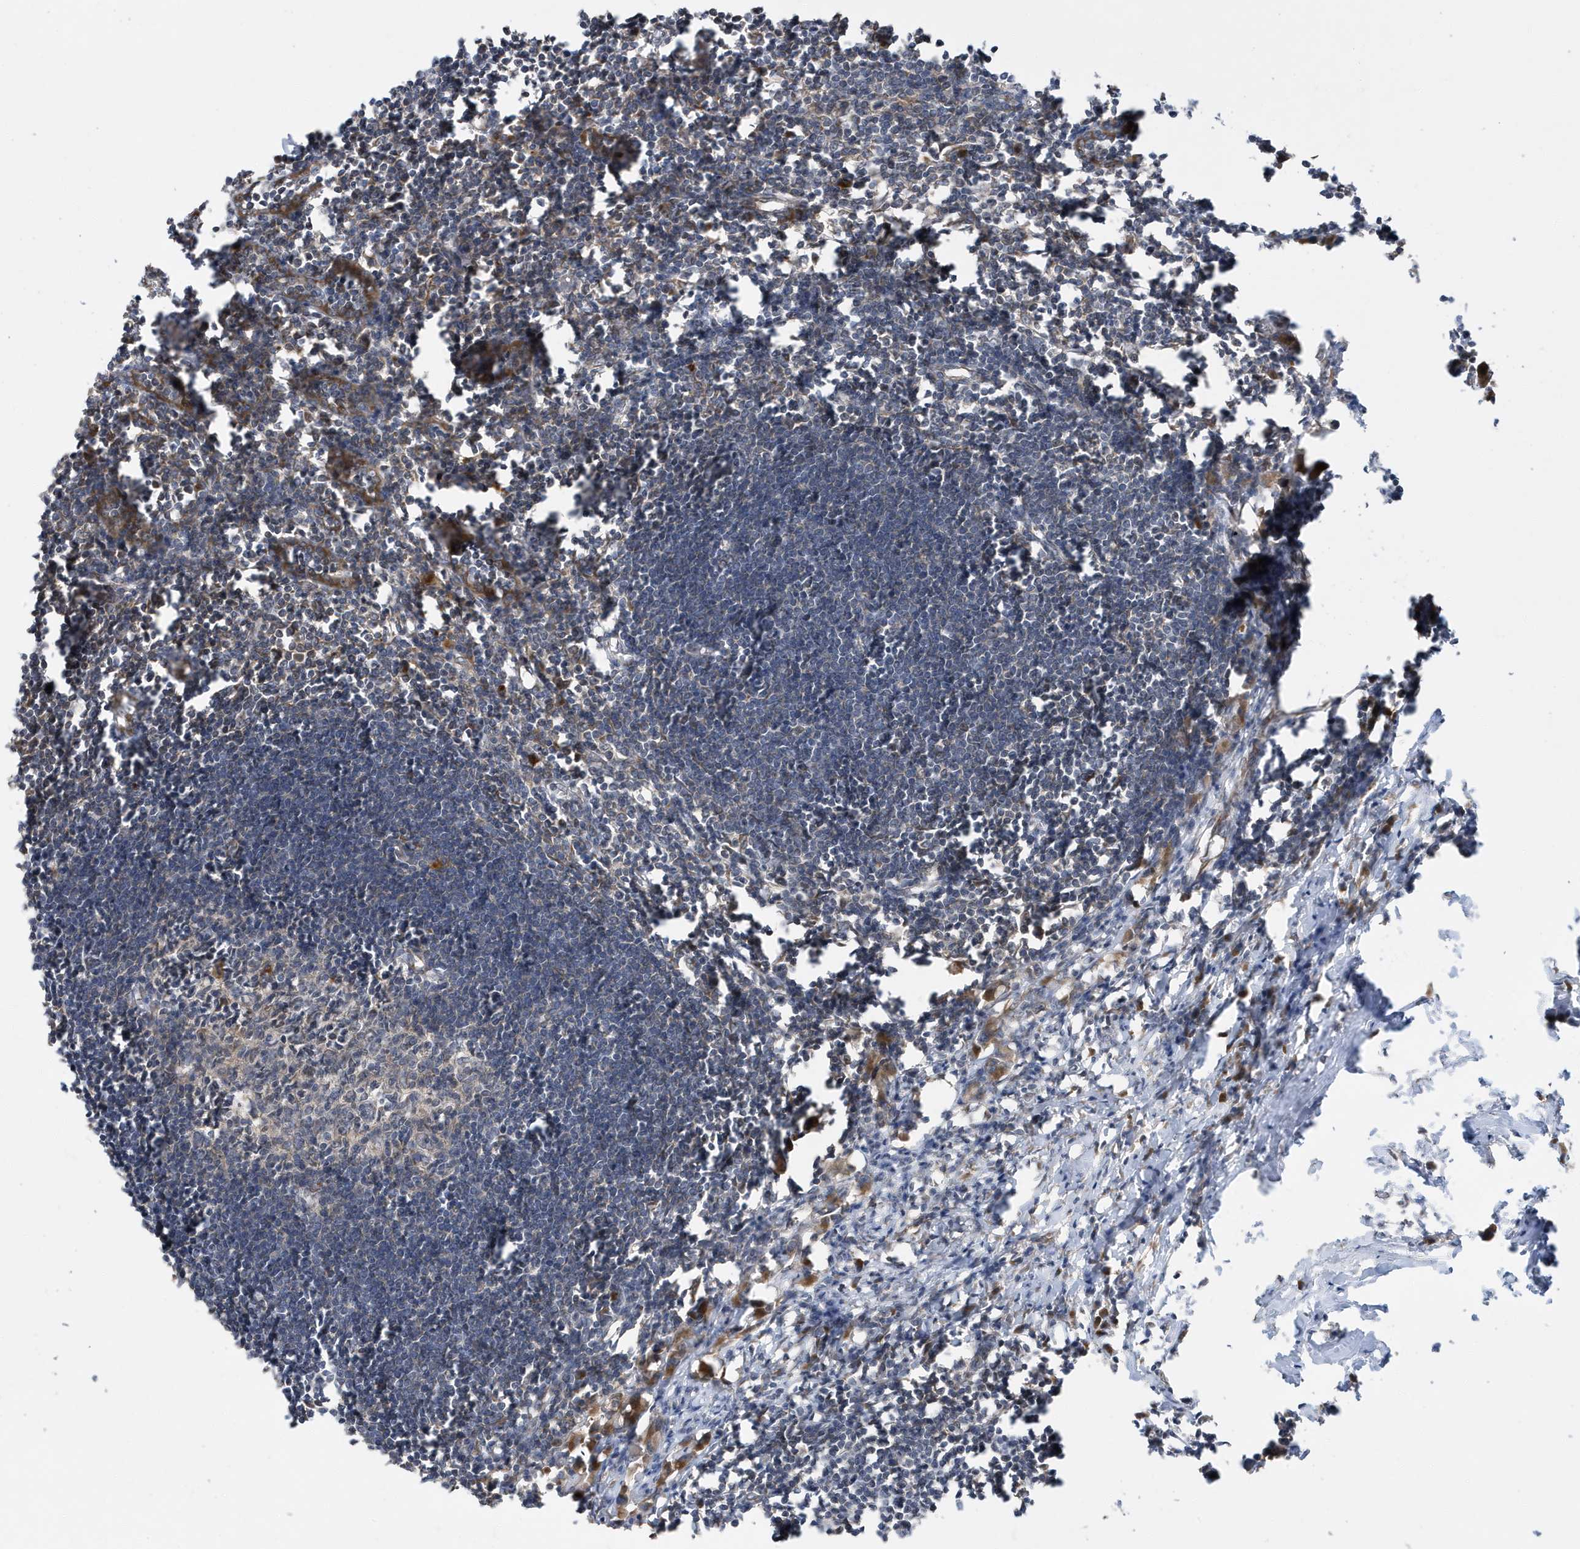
{"staining": {"intensity": "negative", "quantity": "none", "location": "none"}, "tissue": "lymph node", "cell_type": "Germinal center cells", "image_type": "normal", "snomed": [{"axis": "morphology", "description": "Normal tissue, NOS"}, {"axis": "morphology", "description": "Malignant melanoma, Metastatic site"}, {"axis": "topography", "description": "Lymph node"}], "caption": "The immunohistochemistry (IHC) image has no significant staining in germinal center cells of lymph node. The staining is performed using DAB brown chromogen with nuclei counter-stained in using hematoxylin.", "gene": "LAPTM4A", "patient": {"sex": "male", "age": 41}}